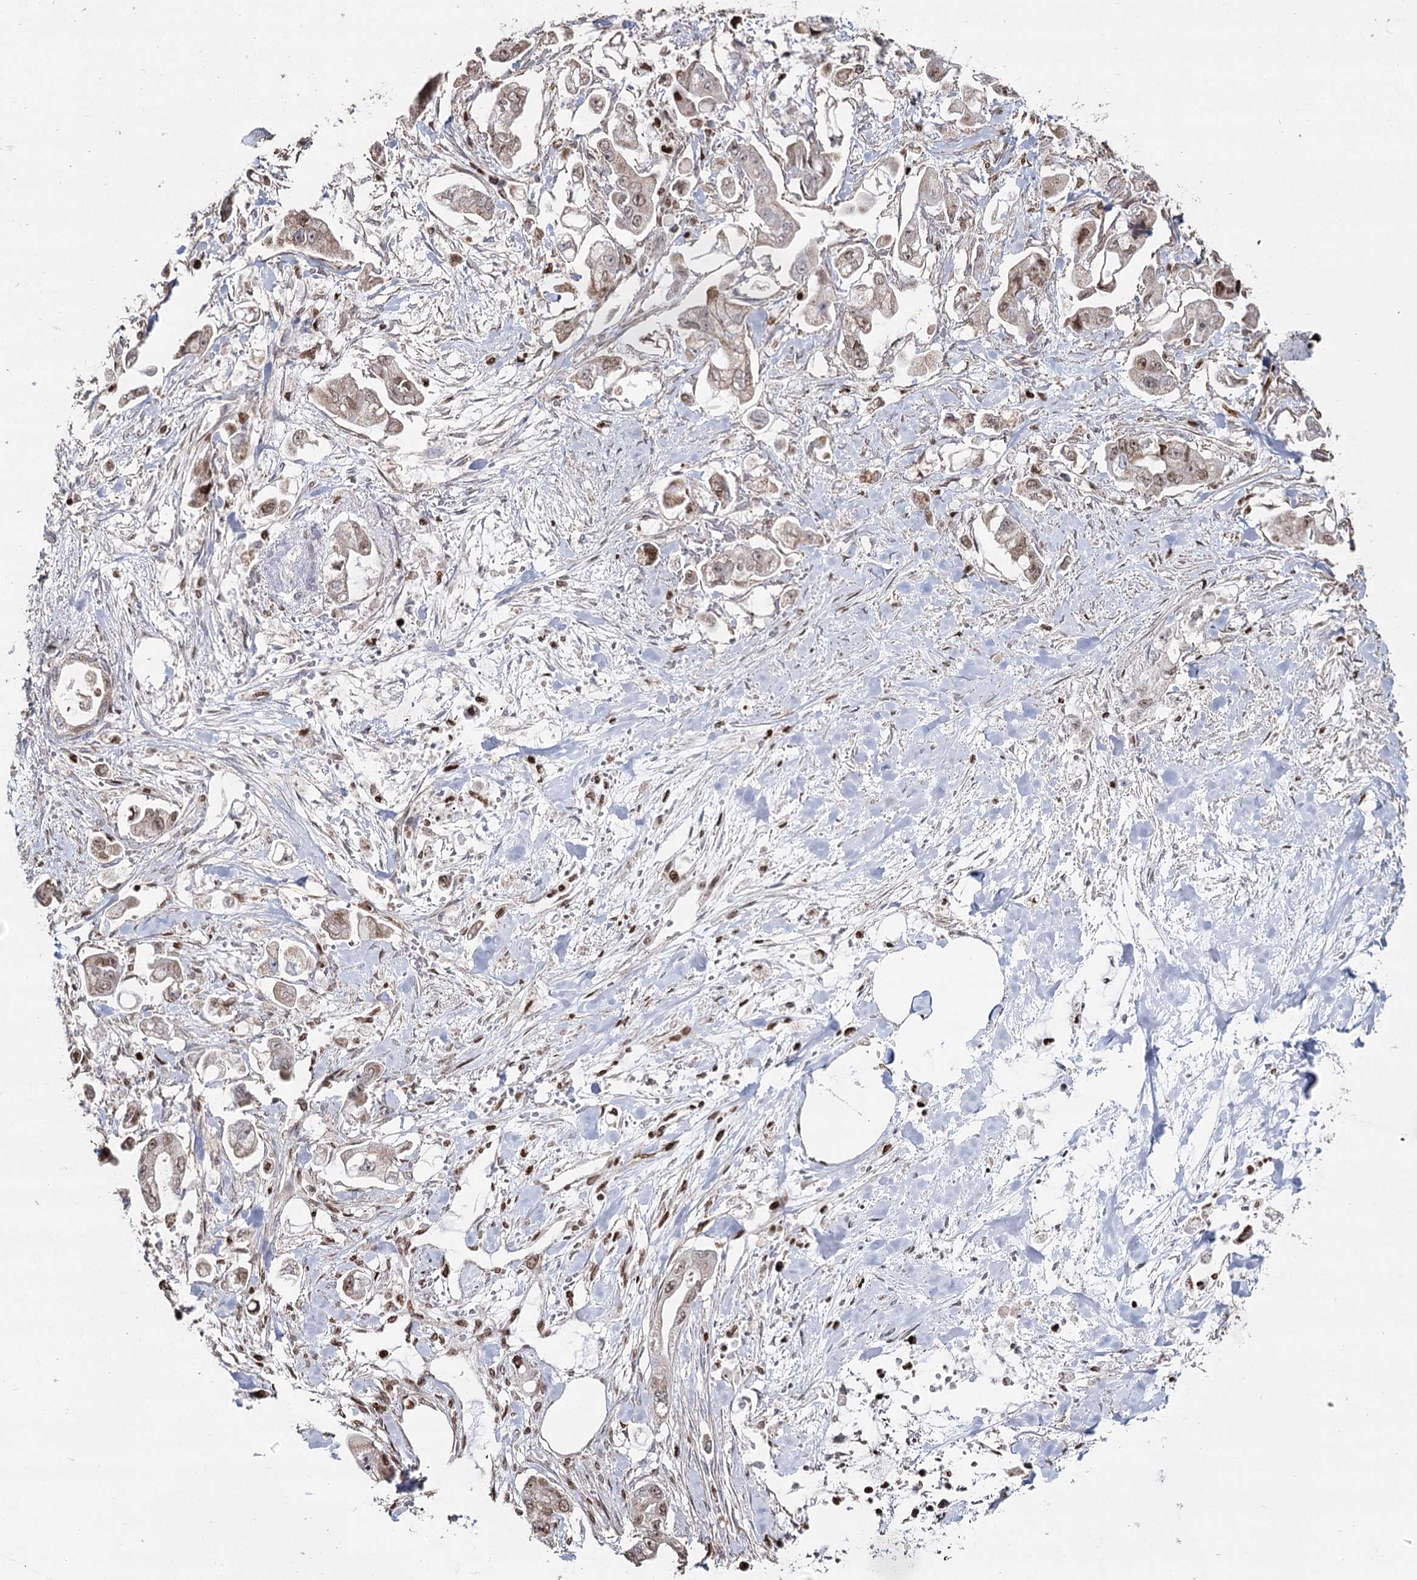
{"staining": {"intensity": "moderate", "quantity": ">75%", "location": "nuclear"}, "tissue": "stomach cancer", "cell_type": "Tumor cells", "image_type": "cancer", "snomed": [{"axis": "morphology", "description": "Adenocarcinoma, NOS"}, {"axis": "topography", "description": "Stomach"}], "caption": "Tumor cells exhibit medium levels of moderate nuclear staining in approximately >75% of cells in human stomach cancer (adenocarcinoma).", "gene": "PDHX", "patient": {"sex": "male", "age": 62}}